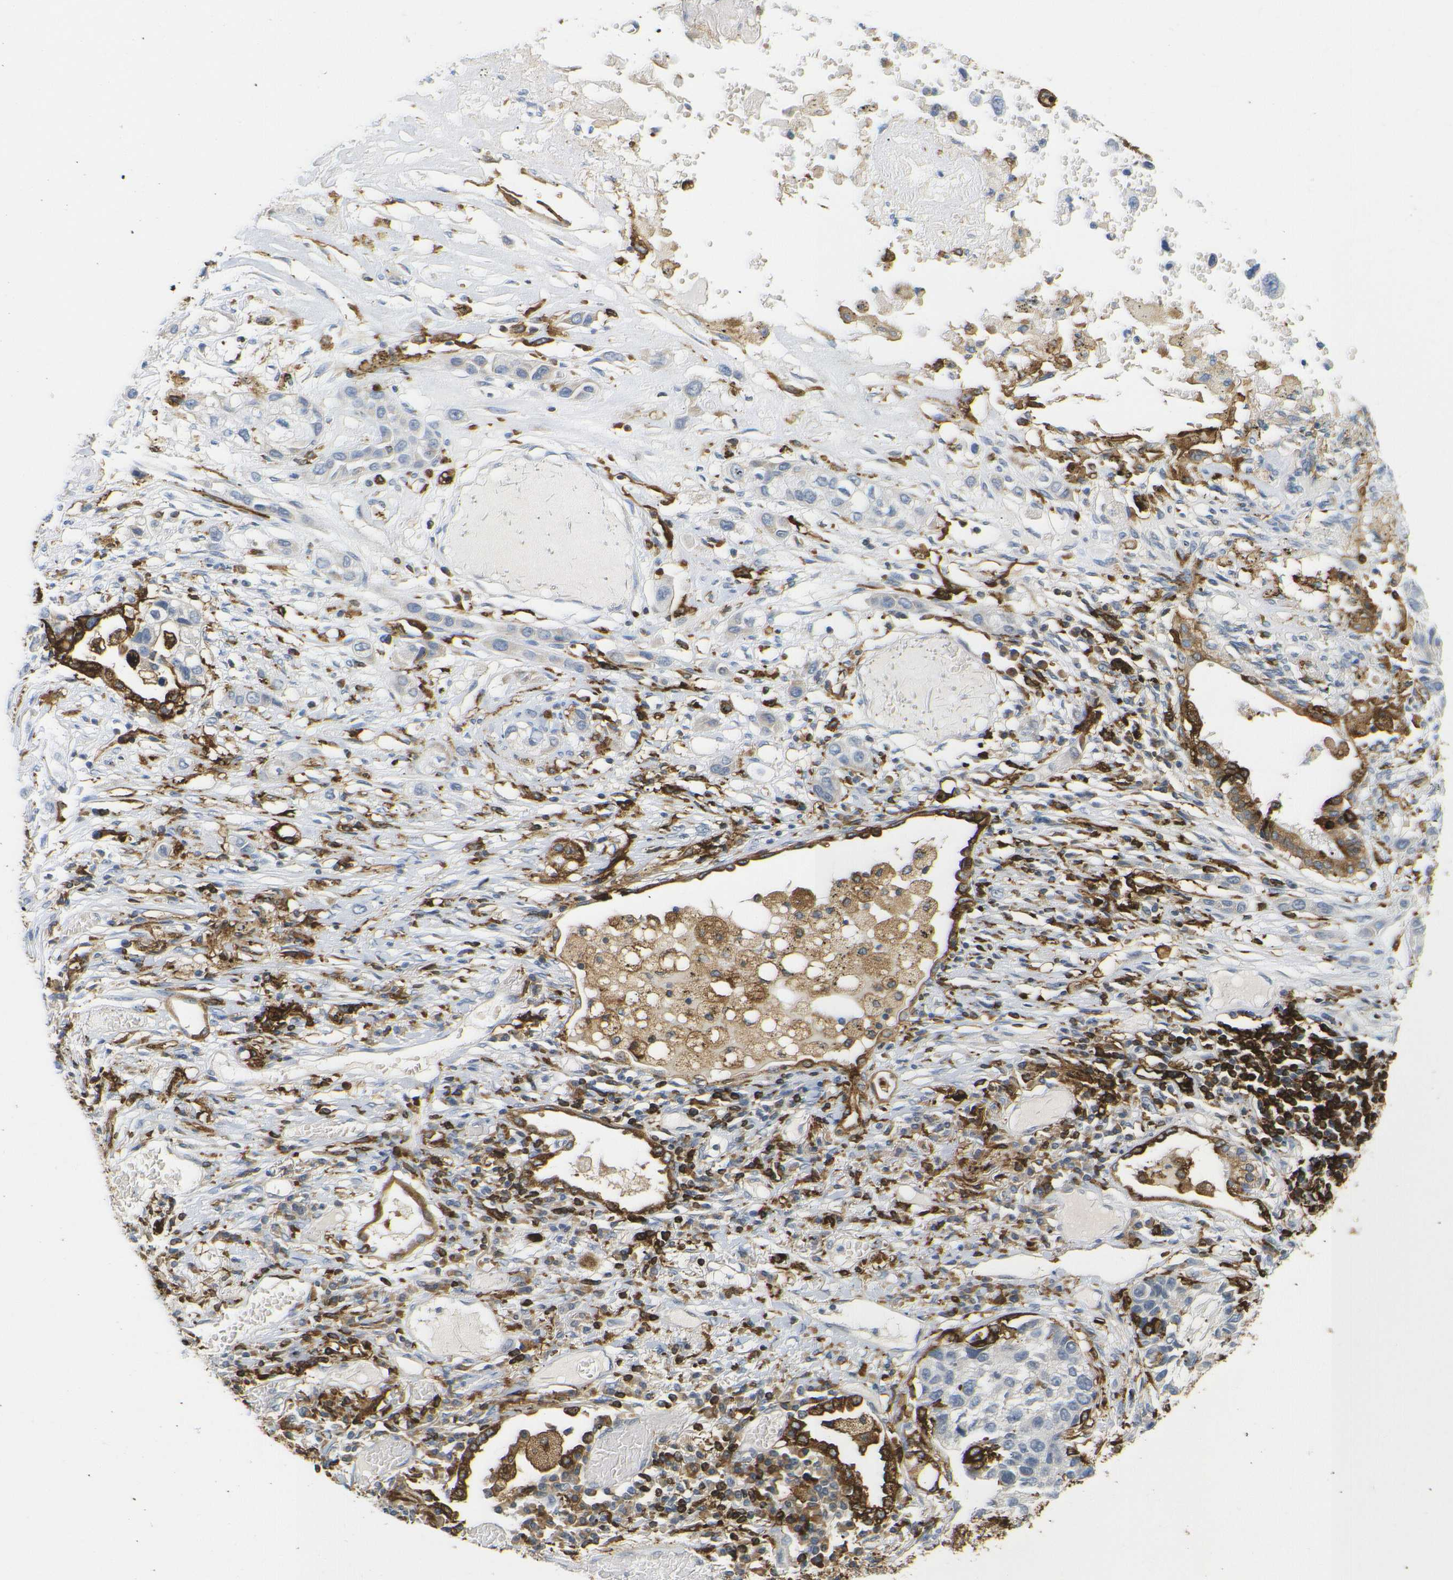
{"staining": {"intensity": "negative", "quantity": "none", "location": "none"}, "tissue": "lung cancer", "cell_type": "Tumor cells", "image_type": "cancer", "snomed": [{"axis": "morphology", "description": "Squamous cell carcinoma, NOS"}, {"axis": "topography", "description": "Lung"}], "caption": "Tumor cells are negative for brown protein staining in squamous cell carcinoma (lung).", "gene": "HLA-DQB1", "patient": {"sex": "male", "age": 71}}